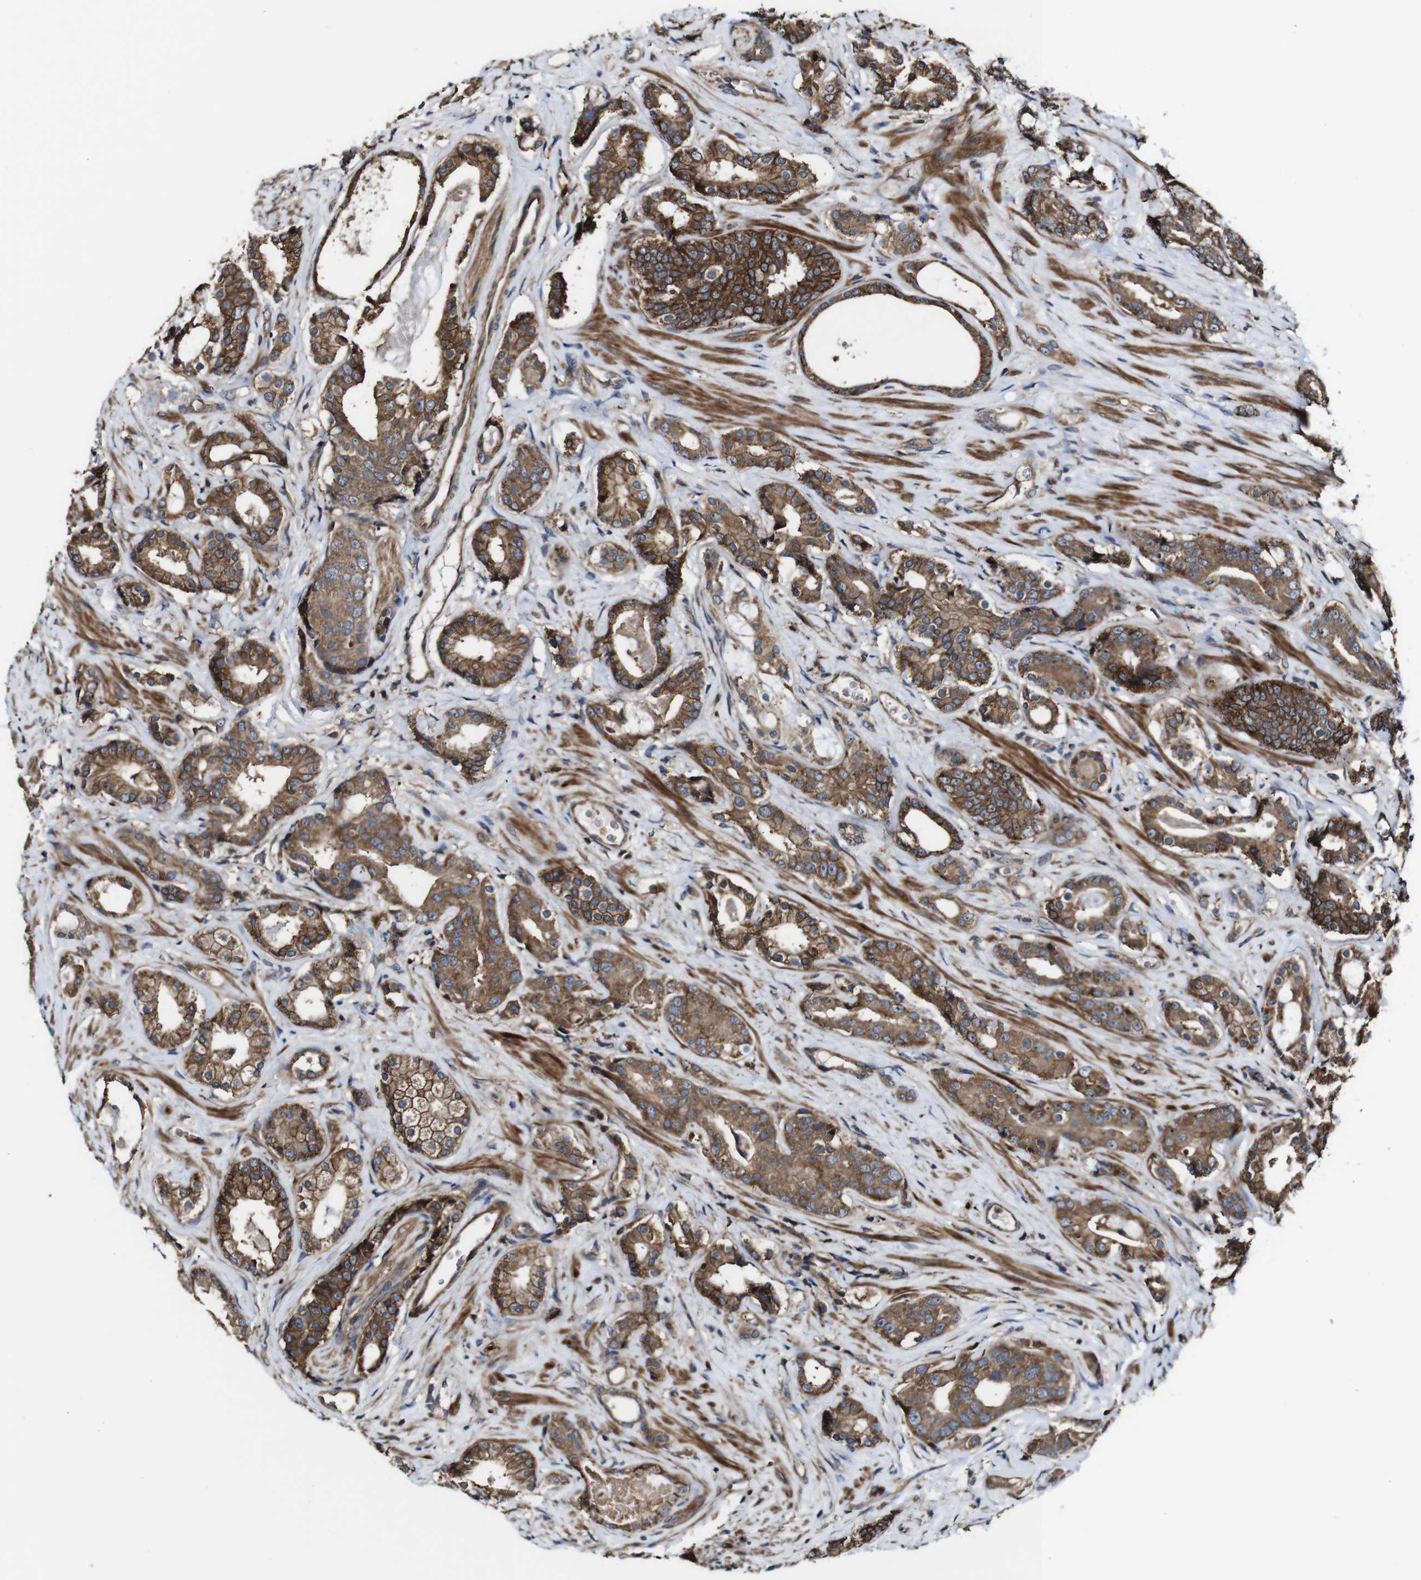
{"staining": {"intensity": "moderate", "quantity": ">75%", "location": "cytoplasmic/membranous"}, "tissue": "prostate cancer", "cell_type": "Tumor cells", "image_type": "cancer", "snomed": [{"axis": "morphology", "description": "Adenocarcinoma, High grade"}, {"axis": "topography", "description": "Prostate"}], "caption": "IHC (DAB (3,3'-diaminobenzidine)) staining of human prostate cancer shows moderate cytoplasmic/membranous protein positivity in about >75% of tumor cells. (DAB (3,3'-diaminobenzidine) IHC with brightfield microscopy, high magnification).", "gene": "TNIK", "patient": {"sex": "male", "age": 71}}